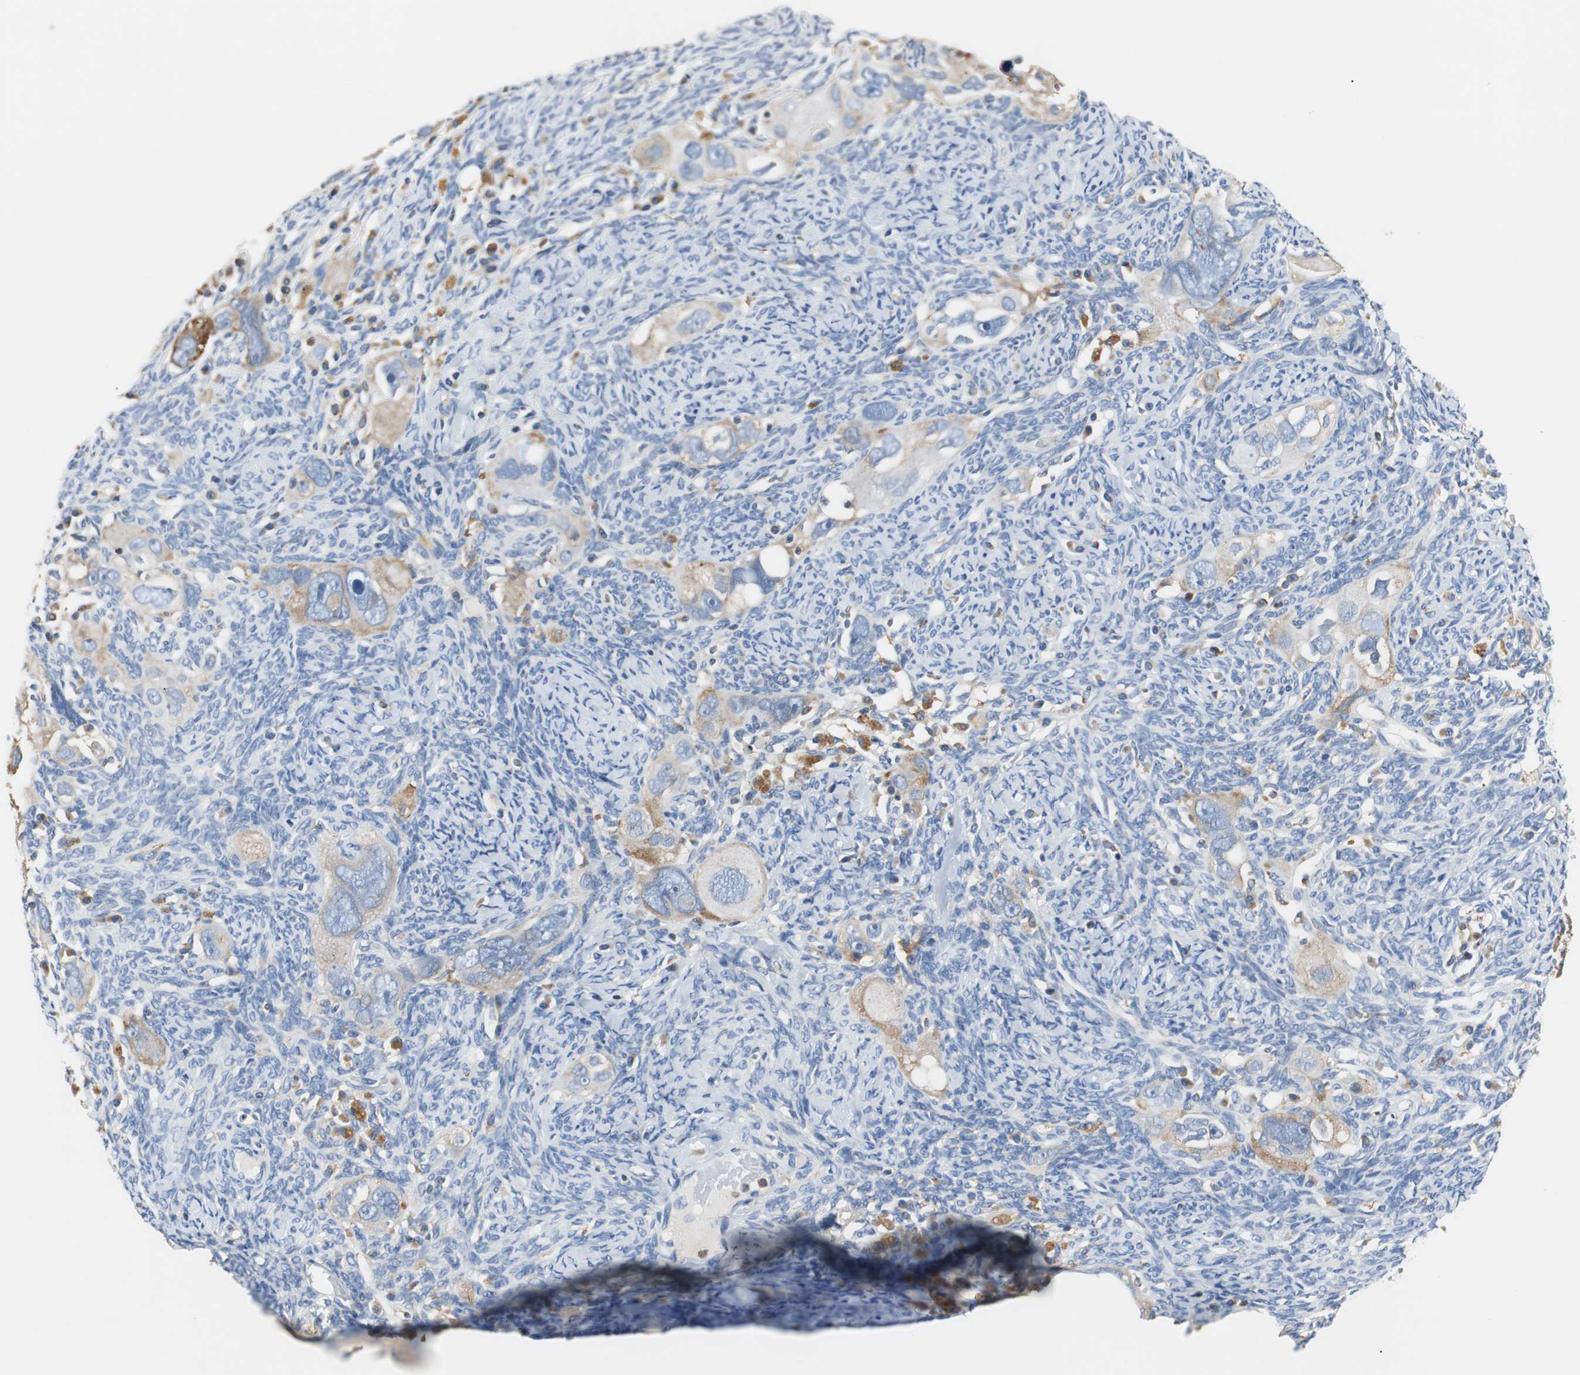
{"staining": {"intensity": "moderate", "quantity": ">75%", "location": "cytoplasmic/membranous"}, "tissue": "ovarian cancer", "cell_type": "Tumor cells", "image_type": "cancer", "snomed": [{"axis": "morphology", "description": "Normal tissue, NOS"}, {"axis": "morphology", "description": "Cystadenocarcinoma, serous, NOS"}, {"axis": "topography", "description": "Ovary"}], "caption": "DAB immunohistochemical staining of ovarian serous cystadenocarcinoma exhibits moderate cytoplasmic/membranous protein expression in approximately >75% of tumor cells.", "gene": "VAMP8", "patient": {"sex": "female", "age": 62}}